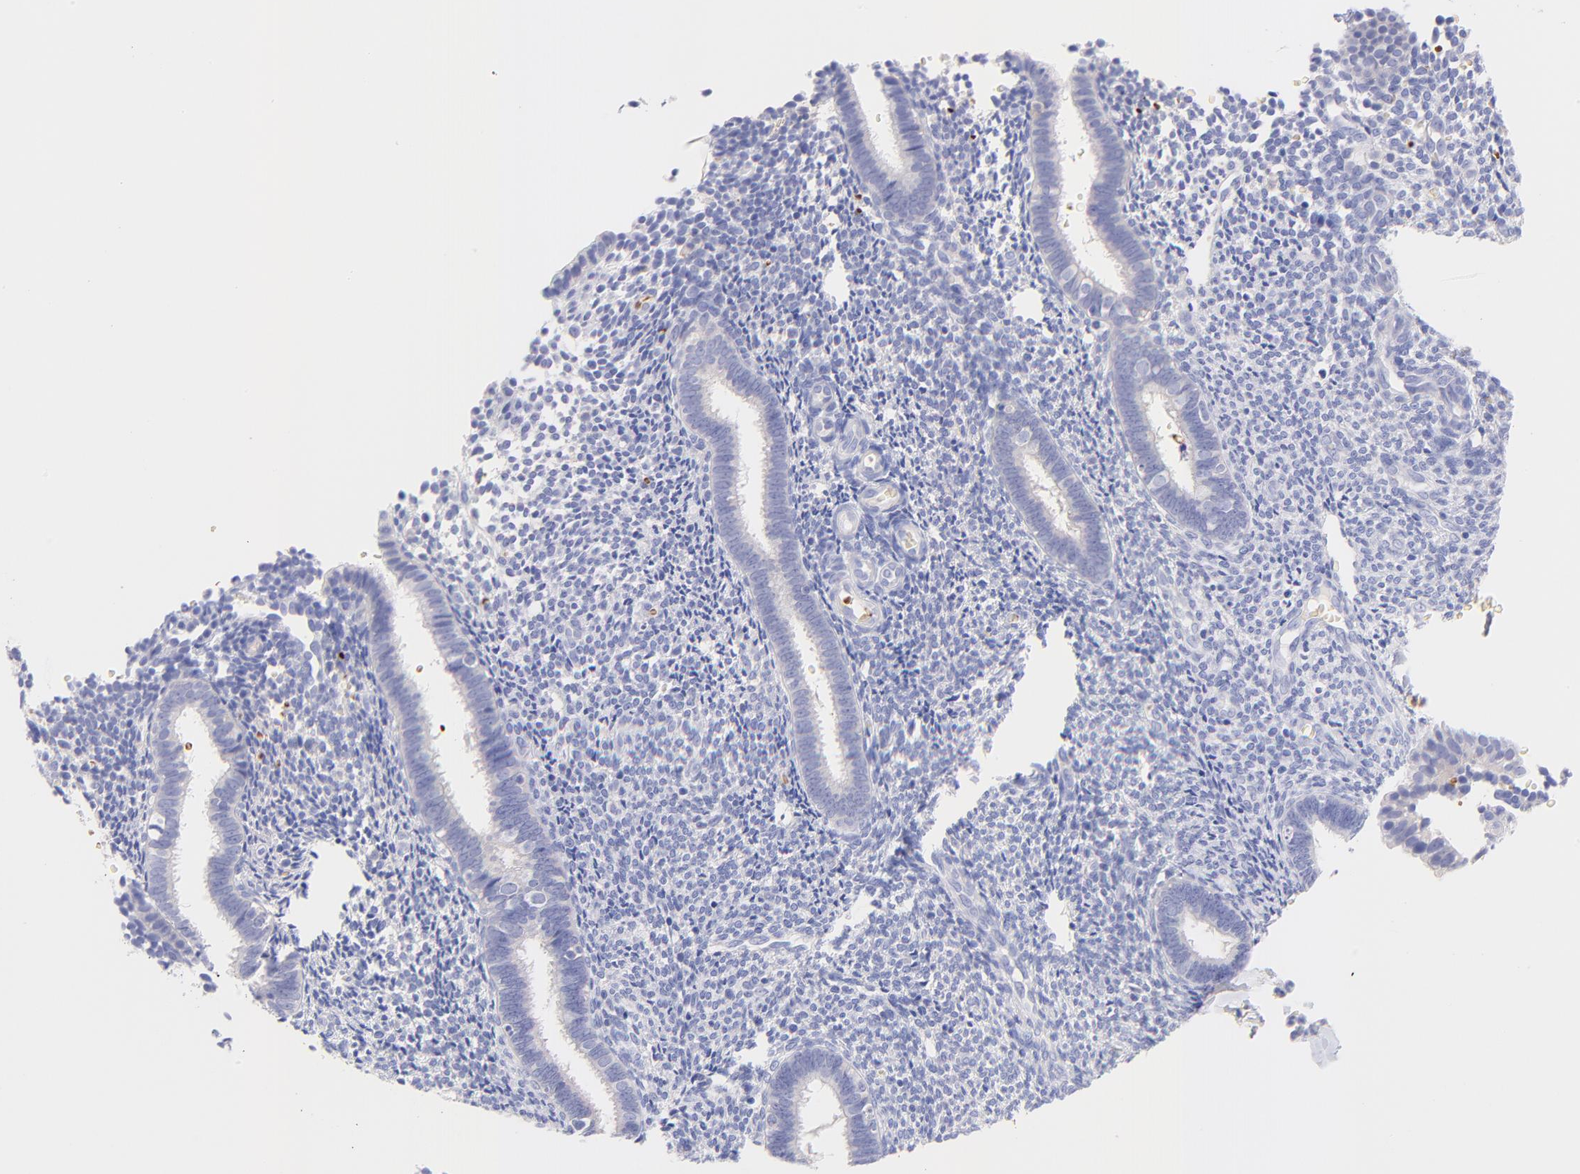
{"staining": {"intensity": "negative", "quantity": "none", "location": "none"}, "tissue": "endometrium", "cell_type": "Cells in endometrial stroma", "image_type": "normal", "snomed": [{"axis": "morphology", "description": "Normal tissue, NOS"}, {"axis": "topography", "description": "Endometrium"}], "caption": "Immunohistochemistry micrograph of normal endometrium: human endometrium stained with DAB reveals no significant protein expression in cells in endometrial stroma. (DAB (3,3'-diaminobenzidine) IHC, high magnification).", "gene": "FRMPD3", "patient": {"sex": "female", "age": 27}}